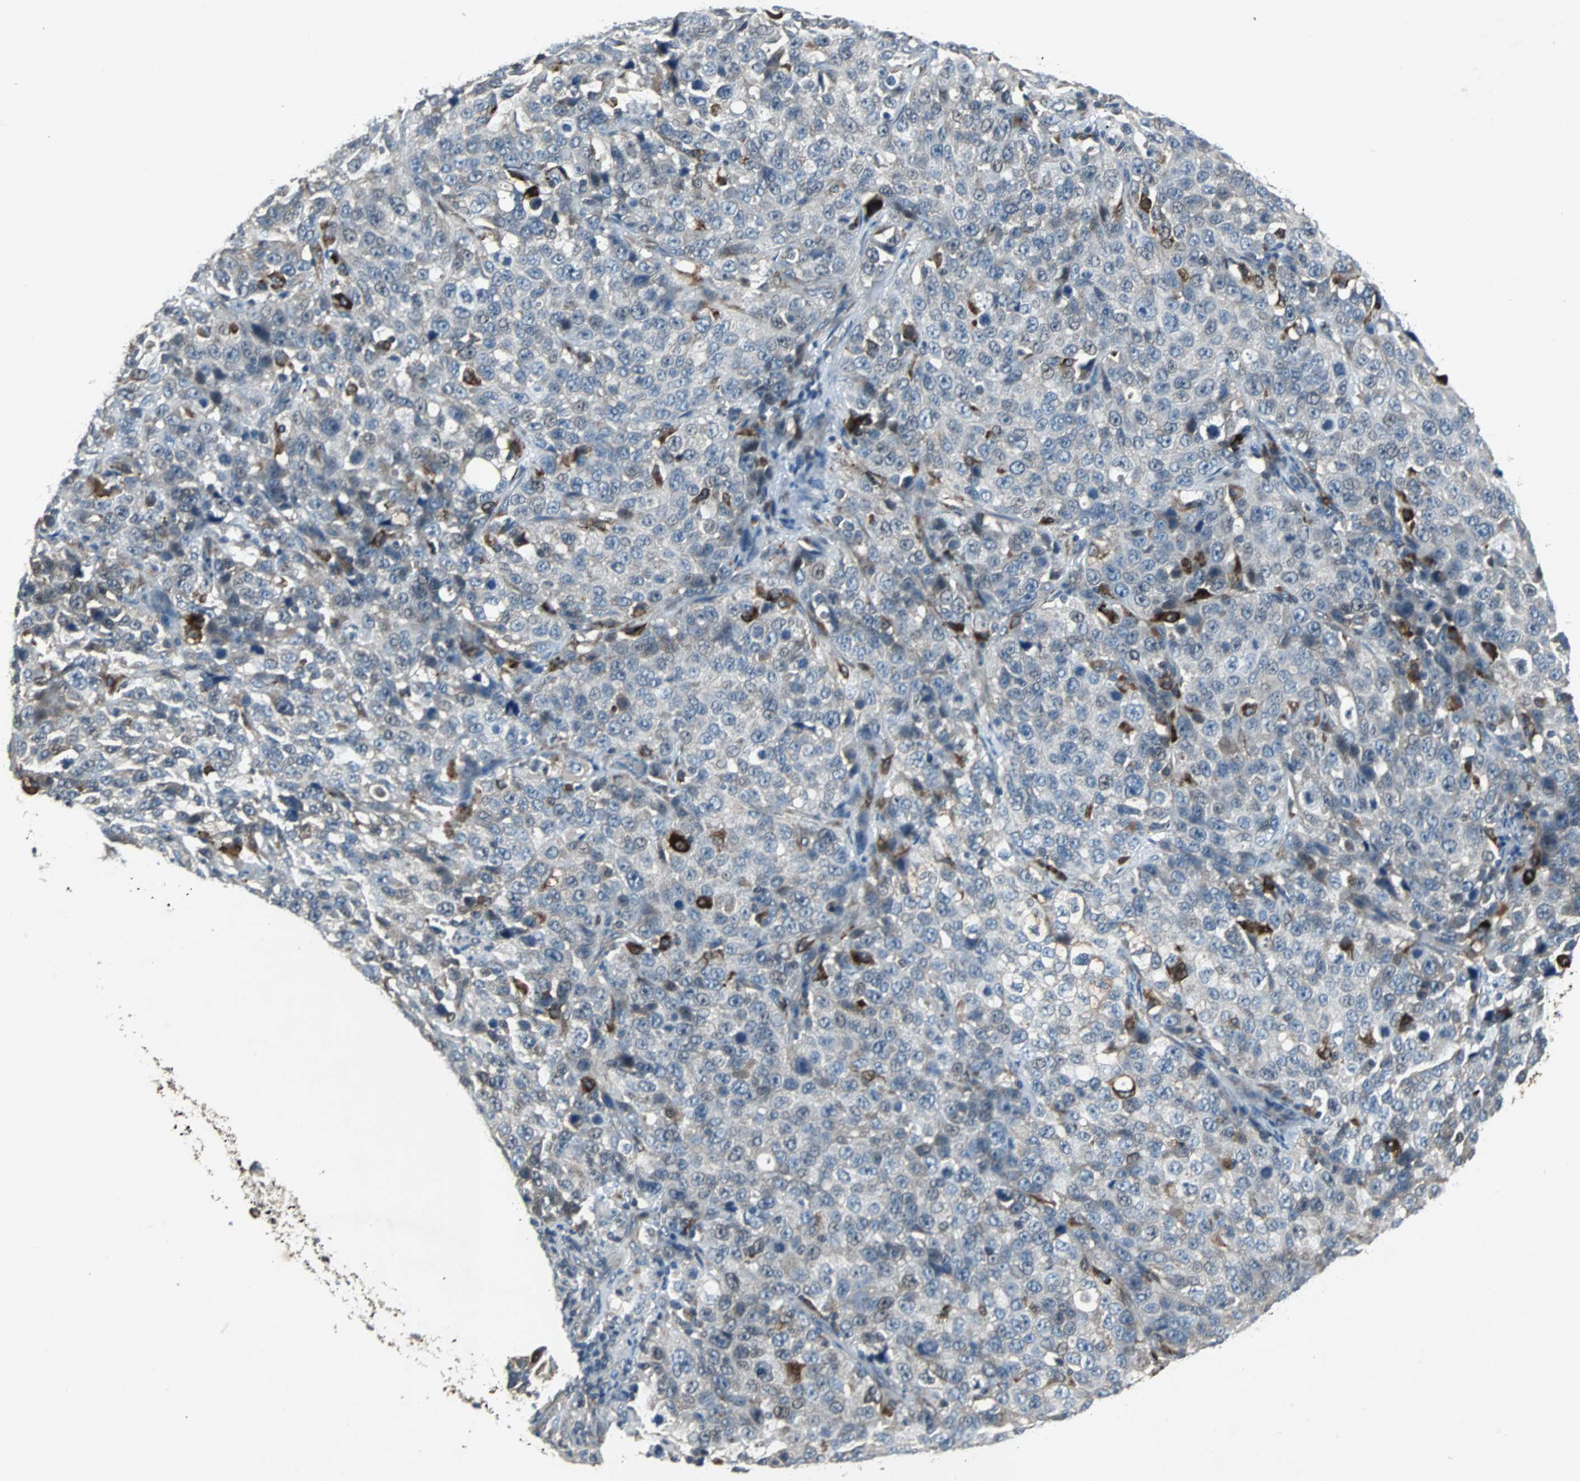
{"staining": {"intensity": "strong", "quantity": "<25%", "location": "cytoplasmic/membranous"}, "tissue": "stomach cancer", "cell_type": "Tumor cells", "image_type": "cancer", "snomed": [{"axis": "morphology", "description": "Normal tissue, NOS"}, {"axis": "morphology", "description": "Adenocarcinoma, NOS"}, {"axis": "topography", "description": "Stomach"}], "caption": "A brown stain labels strong cytoplasmic/membranous positivity of a protein in human adenocarcinoma (stomach) tumor cells.", "gene": "SOS1", "patient": {"sex": "male", "age": 48}}